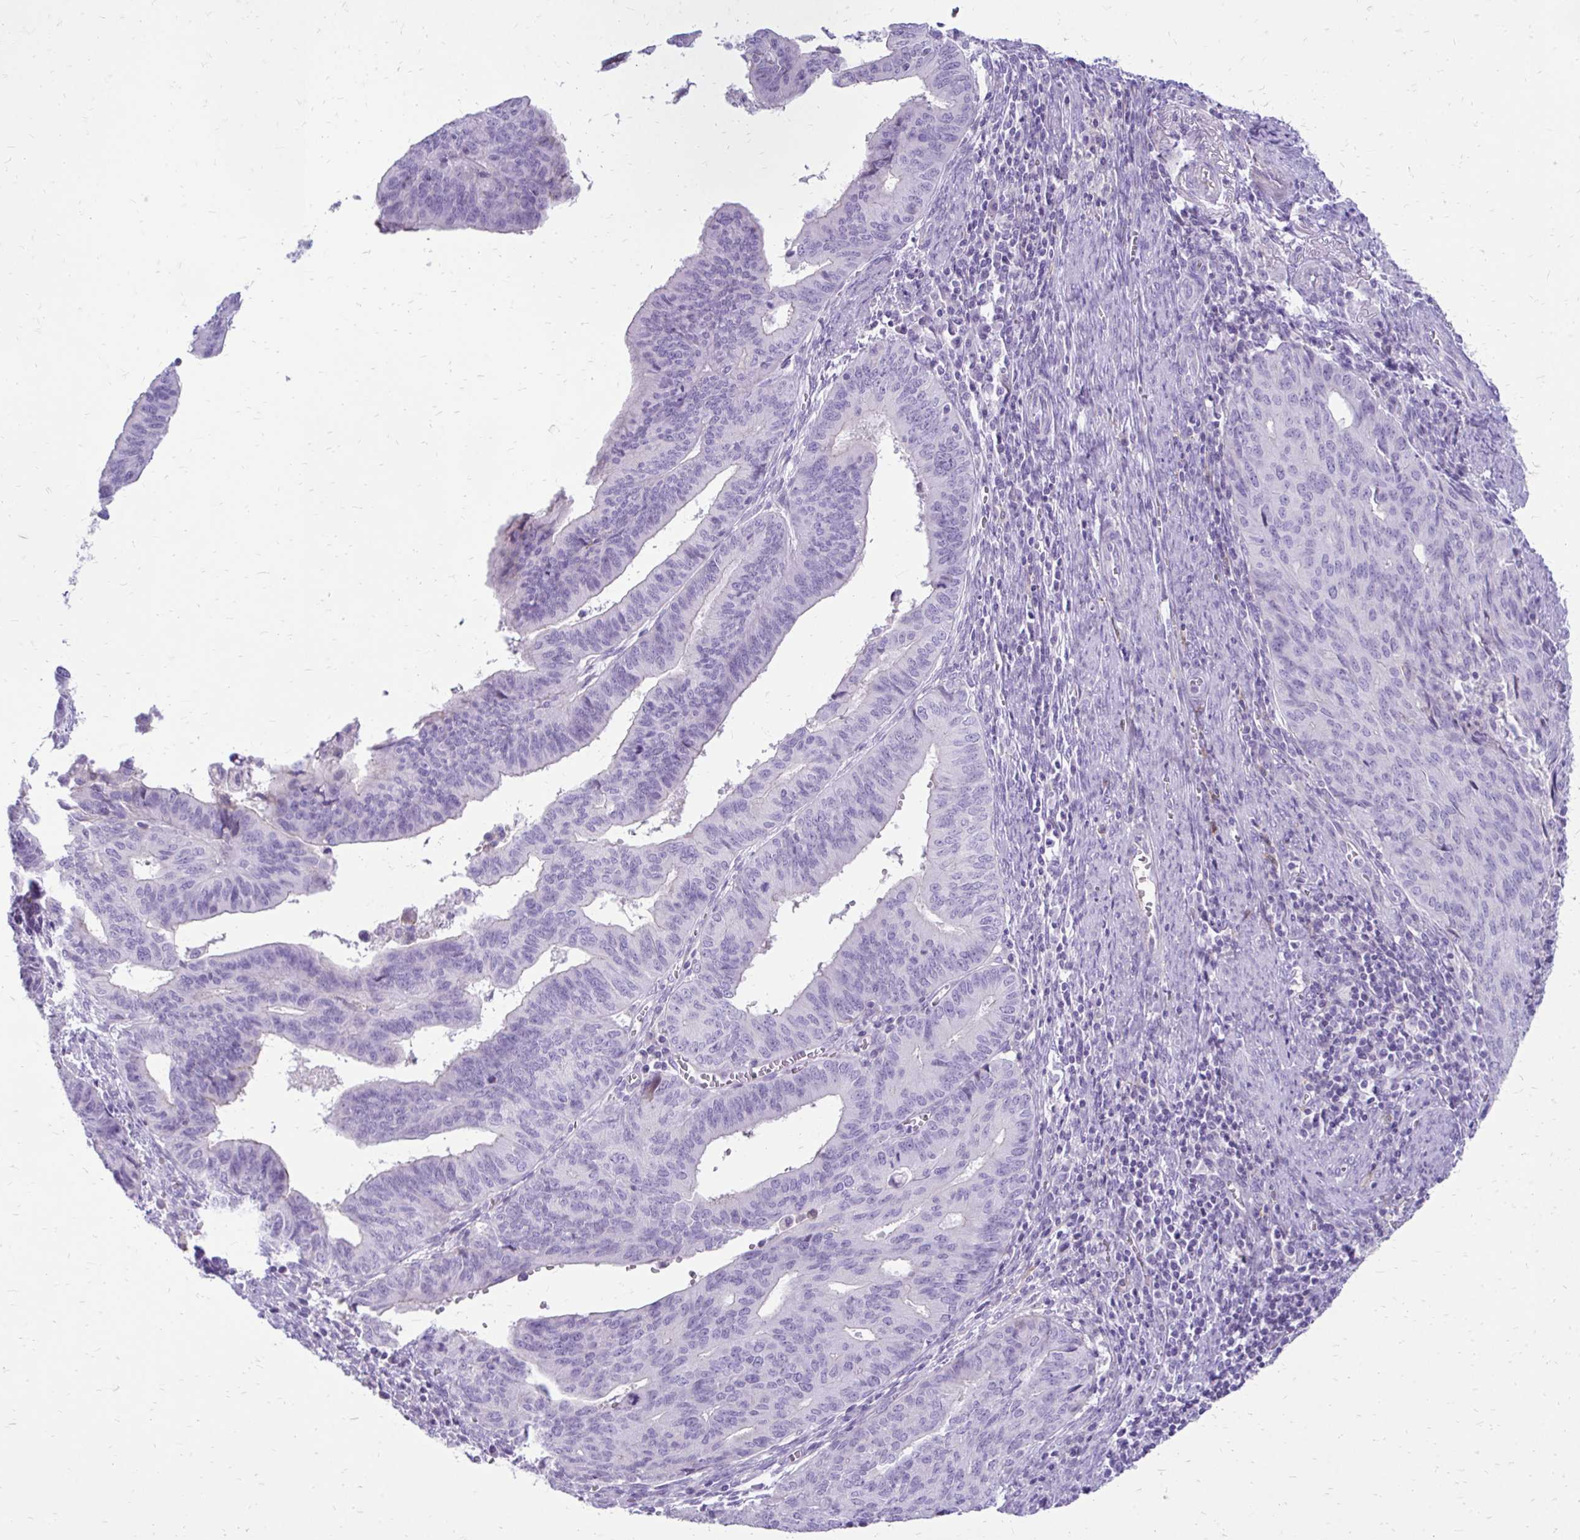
{"staining": {"intensity": "negative", "quantity": "none", "location": "none"}, "tissue": "endometrial cancer", "cell_type": "Tumor cells", "image_type": "cancer", "snomed": [{"axis": "morphology", "description": "Adenocarcinoma, NOS"}, {"axis": "topography", "description": "Endometrium"}], "caption": "The micrograph shows no staining of tumor cells in endometrial cancer. The staining is performed using DAB brown chromogen with nuclei counter-stained in using hematoxylin.", "gene": "SIGLEC11", "patient": {"sex": "female", "age": 65}}